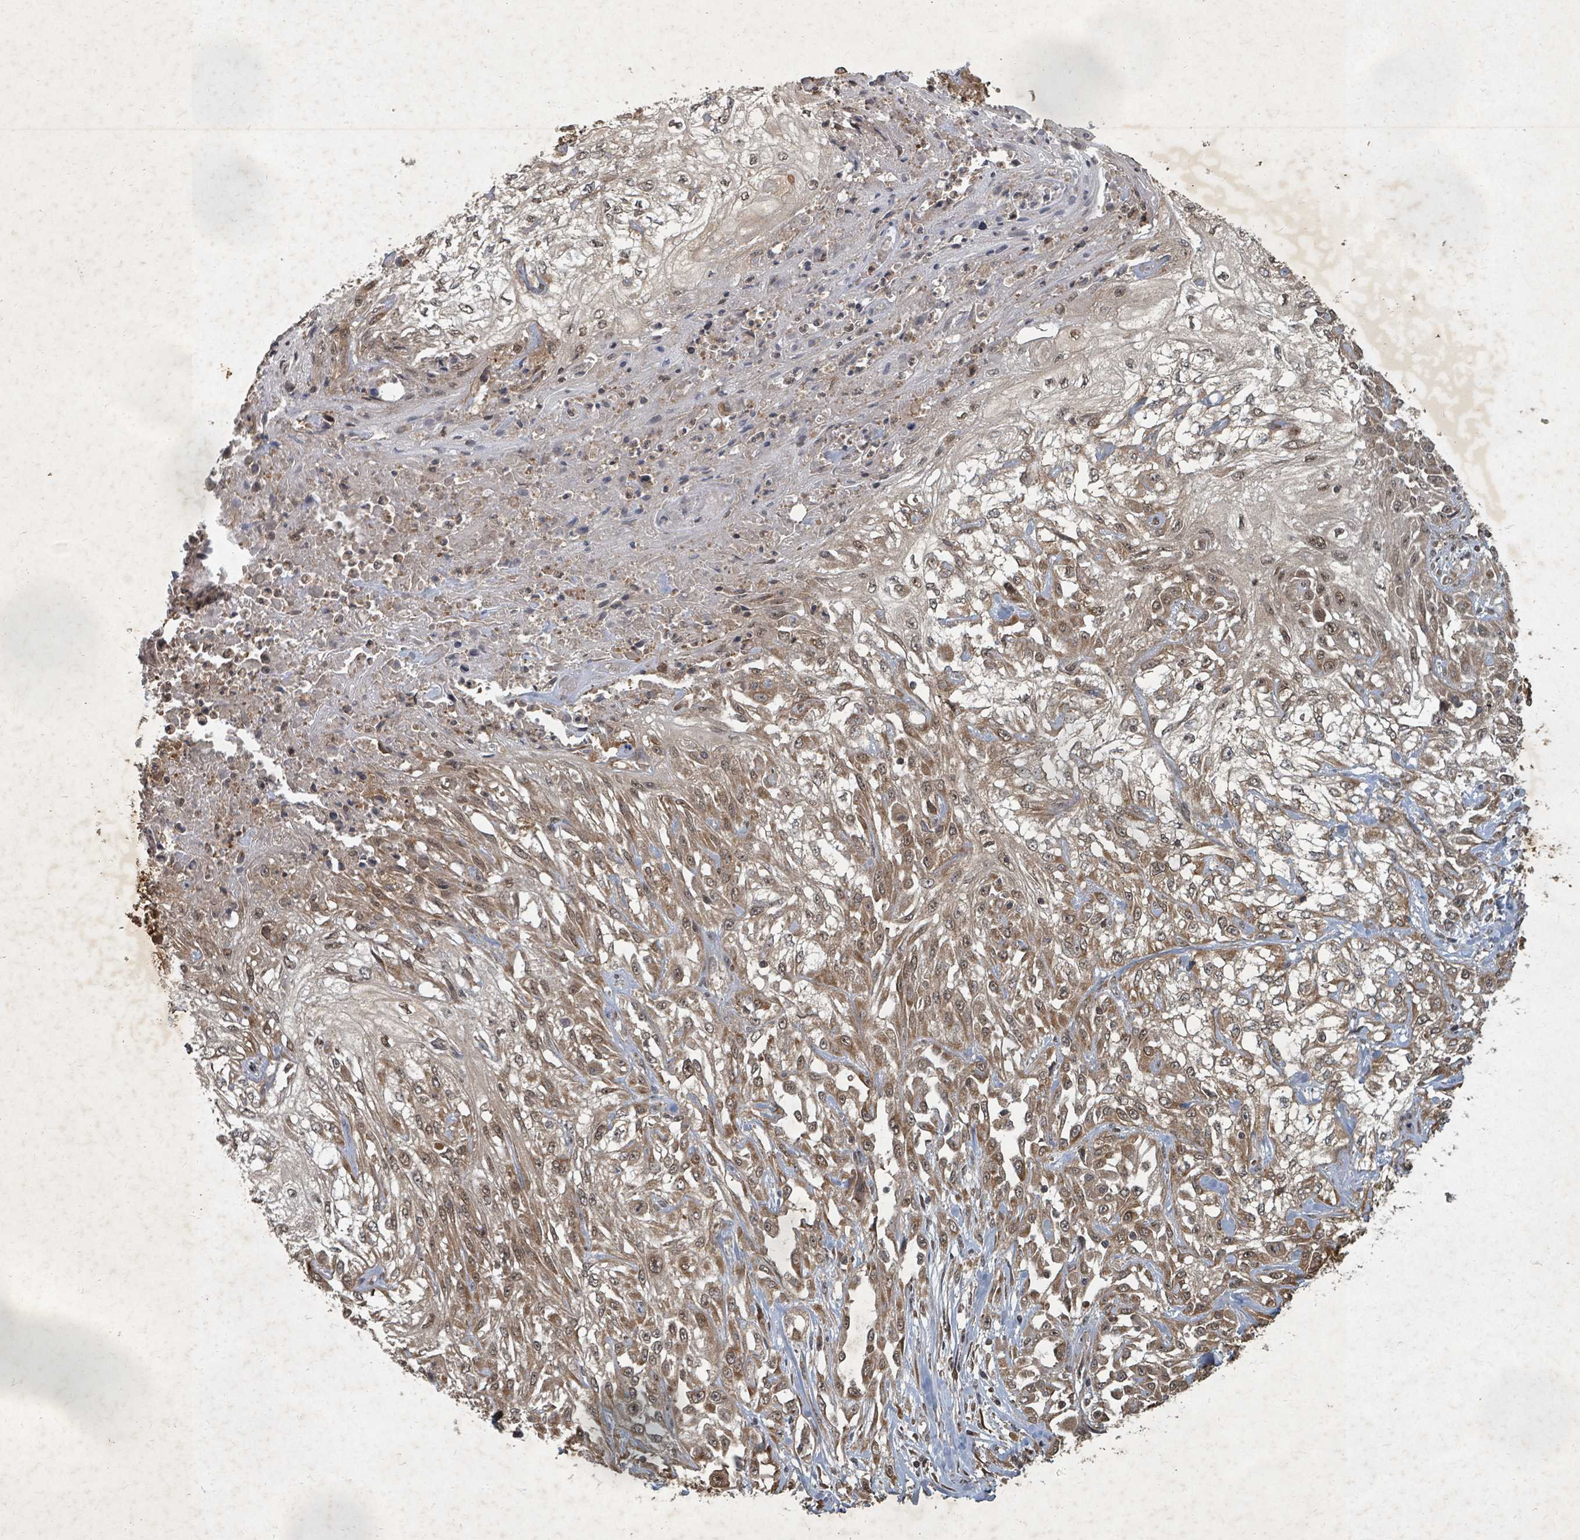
{"staining": {"intensity": "moderate", "quantity": ">75%", "location": "cytoplasmic/membranous,nuclear"}, "tissue": "skin cancer", "cell_type": "Tumor cells", "image_type": "cancer", "snomed": [{"axis": "morphology", "description": "Squamous cell carcinoma, NOS"}, {"axis": "morphology", "description": "Squamous cell carcinoma, metastatic, NOS"}, {"axis": "topography", "description": "Skin"}, {"axis": "topography", "description": "Lymph node"}], "caption": "DAB (3,3'-diaminobenzidine) immunohistochemical staining of skin squamous cell carcinoma reveals moderate cytoplasmic/membranous and nuclear protein positivity in about >75% of tumor cells.", "gene": "KDM4E", "patient": {"sex": "male", "age": 75}}